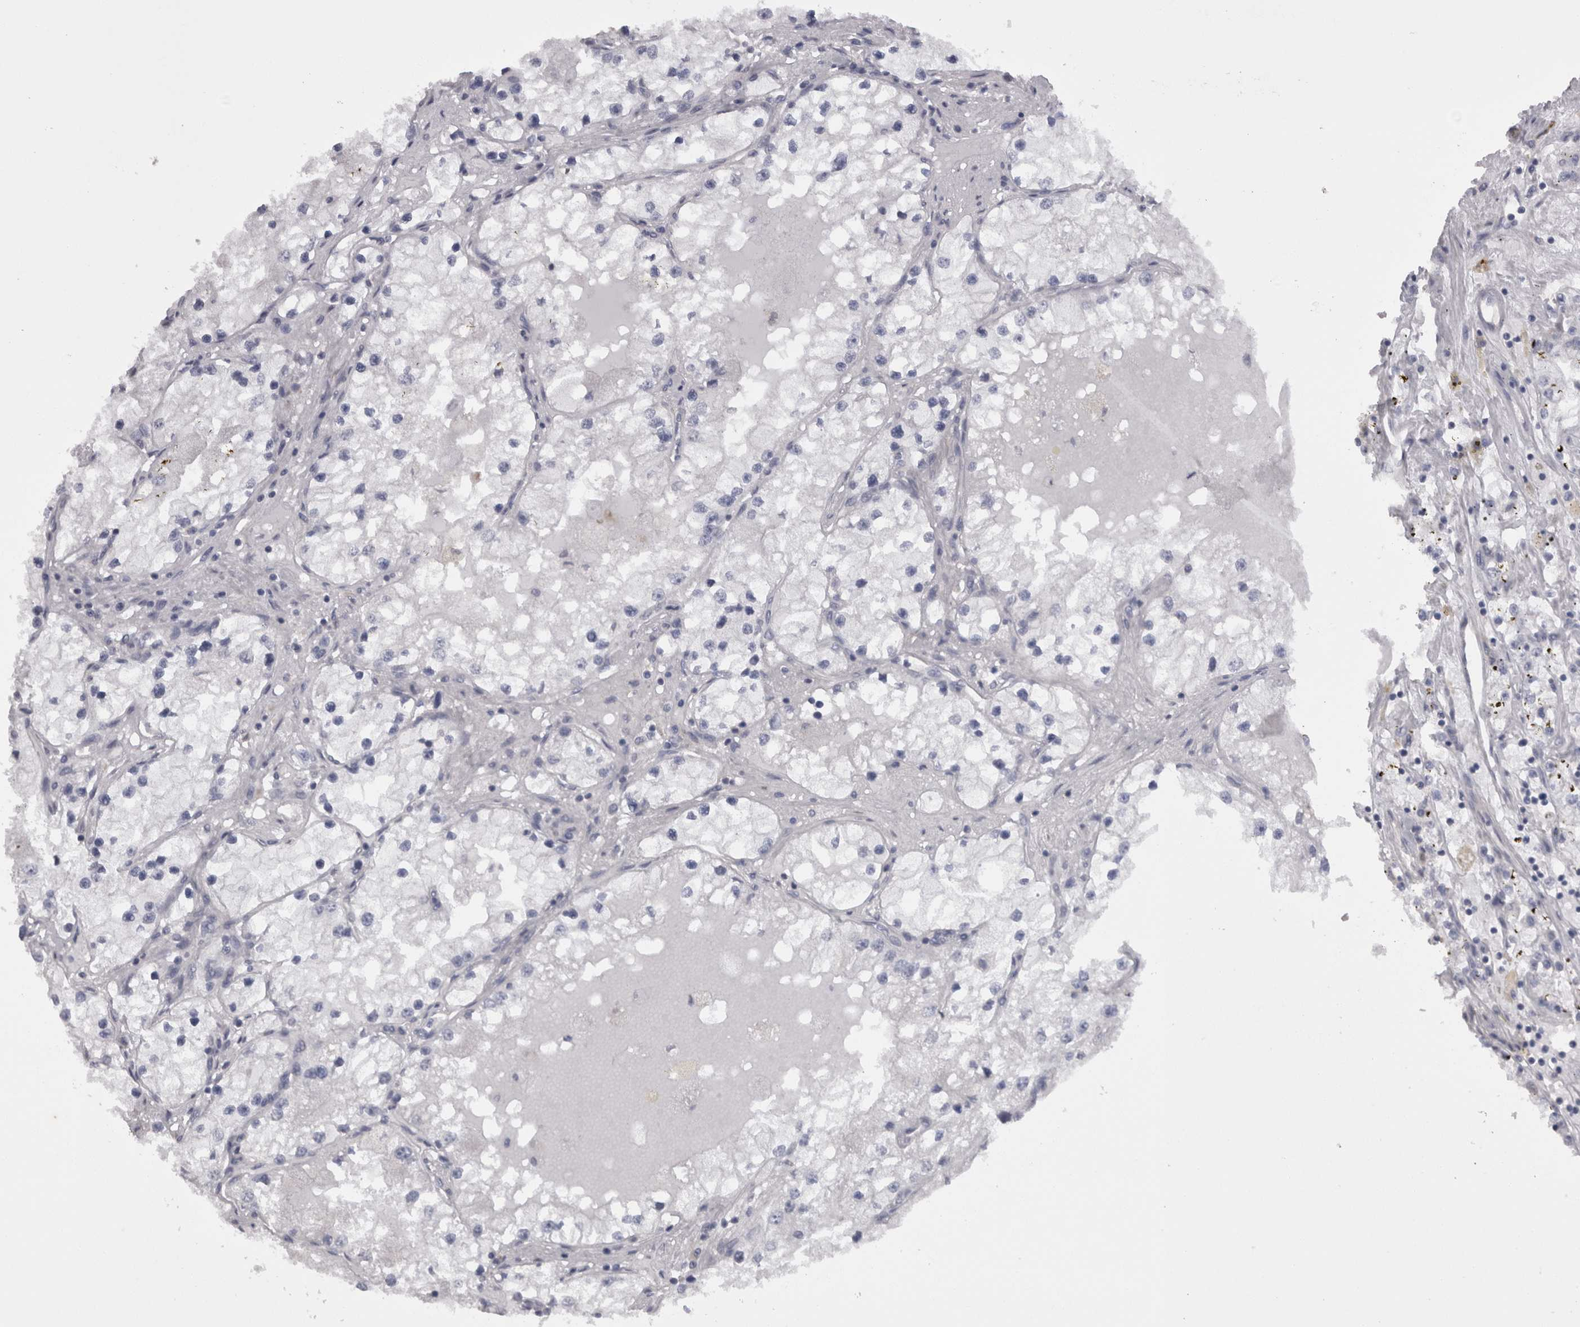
{"staining": {"intensity": "negative", "quantity": "none", "location": "none"}, "tissue": "renal cancer", "cell_type": "Tumor cells", "image_type": "cancer", "snomed": [{"axis": "morphology", "description": "Adenocarcinoma, NOS"}, {"axis": "topography", "description": "Kidney"}], "caption": "A histopathology image of renal adenocarcinoma stained for a protein demonstrates no brown staining in tumor cells.", "gene": "CAMK2D", "patient": {"sex": "male", "age": 56}}